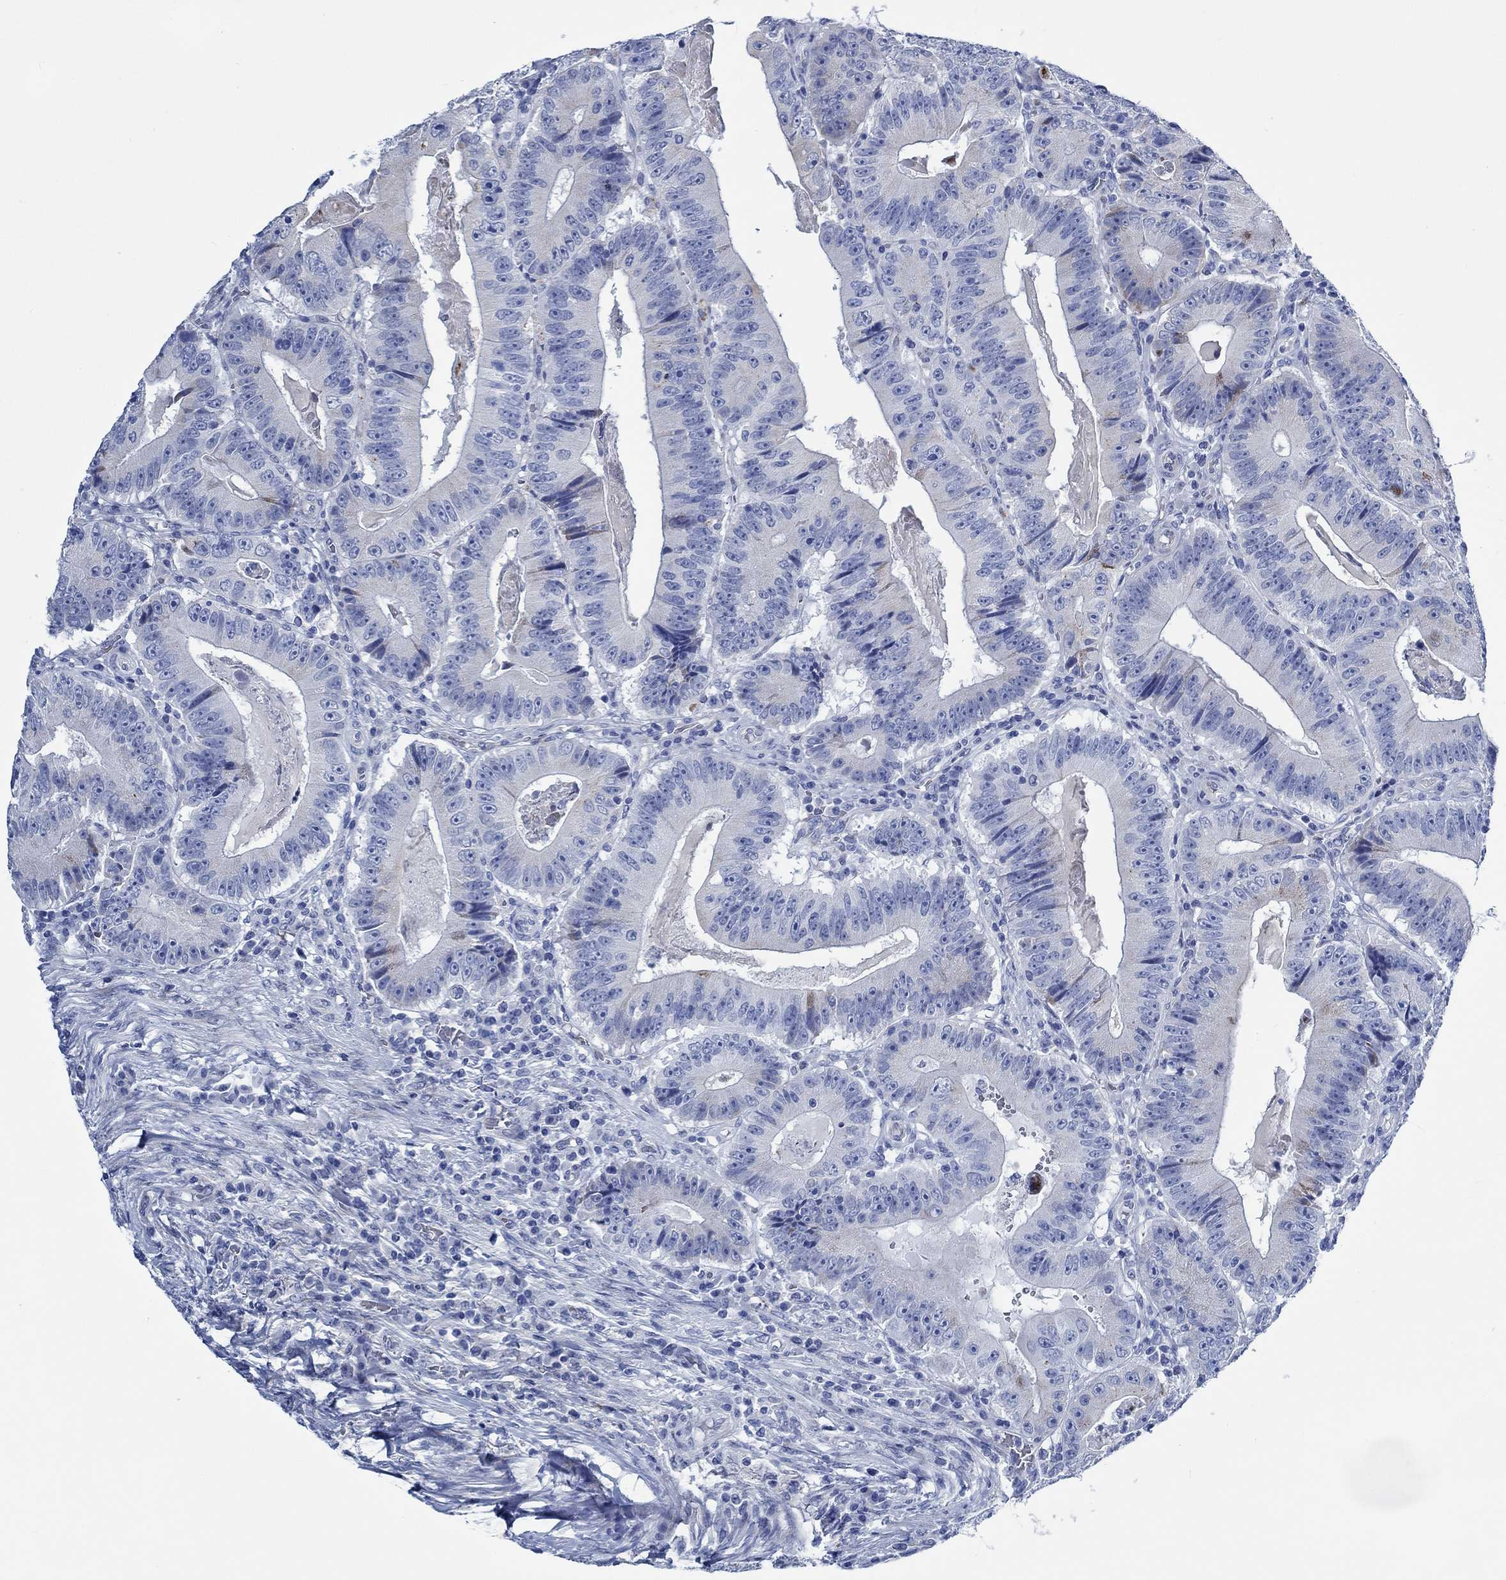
{"staining": {"intensity": "moderate", "quantity": "<25%", "location": "cytoplasmic/membranous"}, "tissue": "colorectal cancer", "cell_type": "Tumor cells", "image_type": "cancer", "snomed": [{"axis": "morphology", "description": "Adenocarcinoma, NOS"}, {"axis": "topography", "description": "Colon"}], "caption": "Immunohistochemistry (IHC) of colorectal adenocarcinoma demonstrates low levels of moderate cytoplasmic/membranous positivity in approximately <25% of tumor cells.", "gene": "SVEP1", "patient": {"sex": "female", "age": 86}}